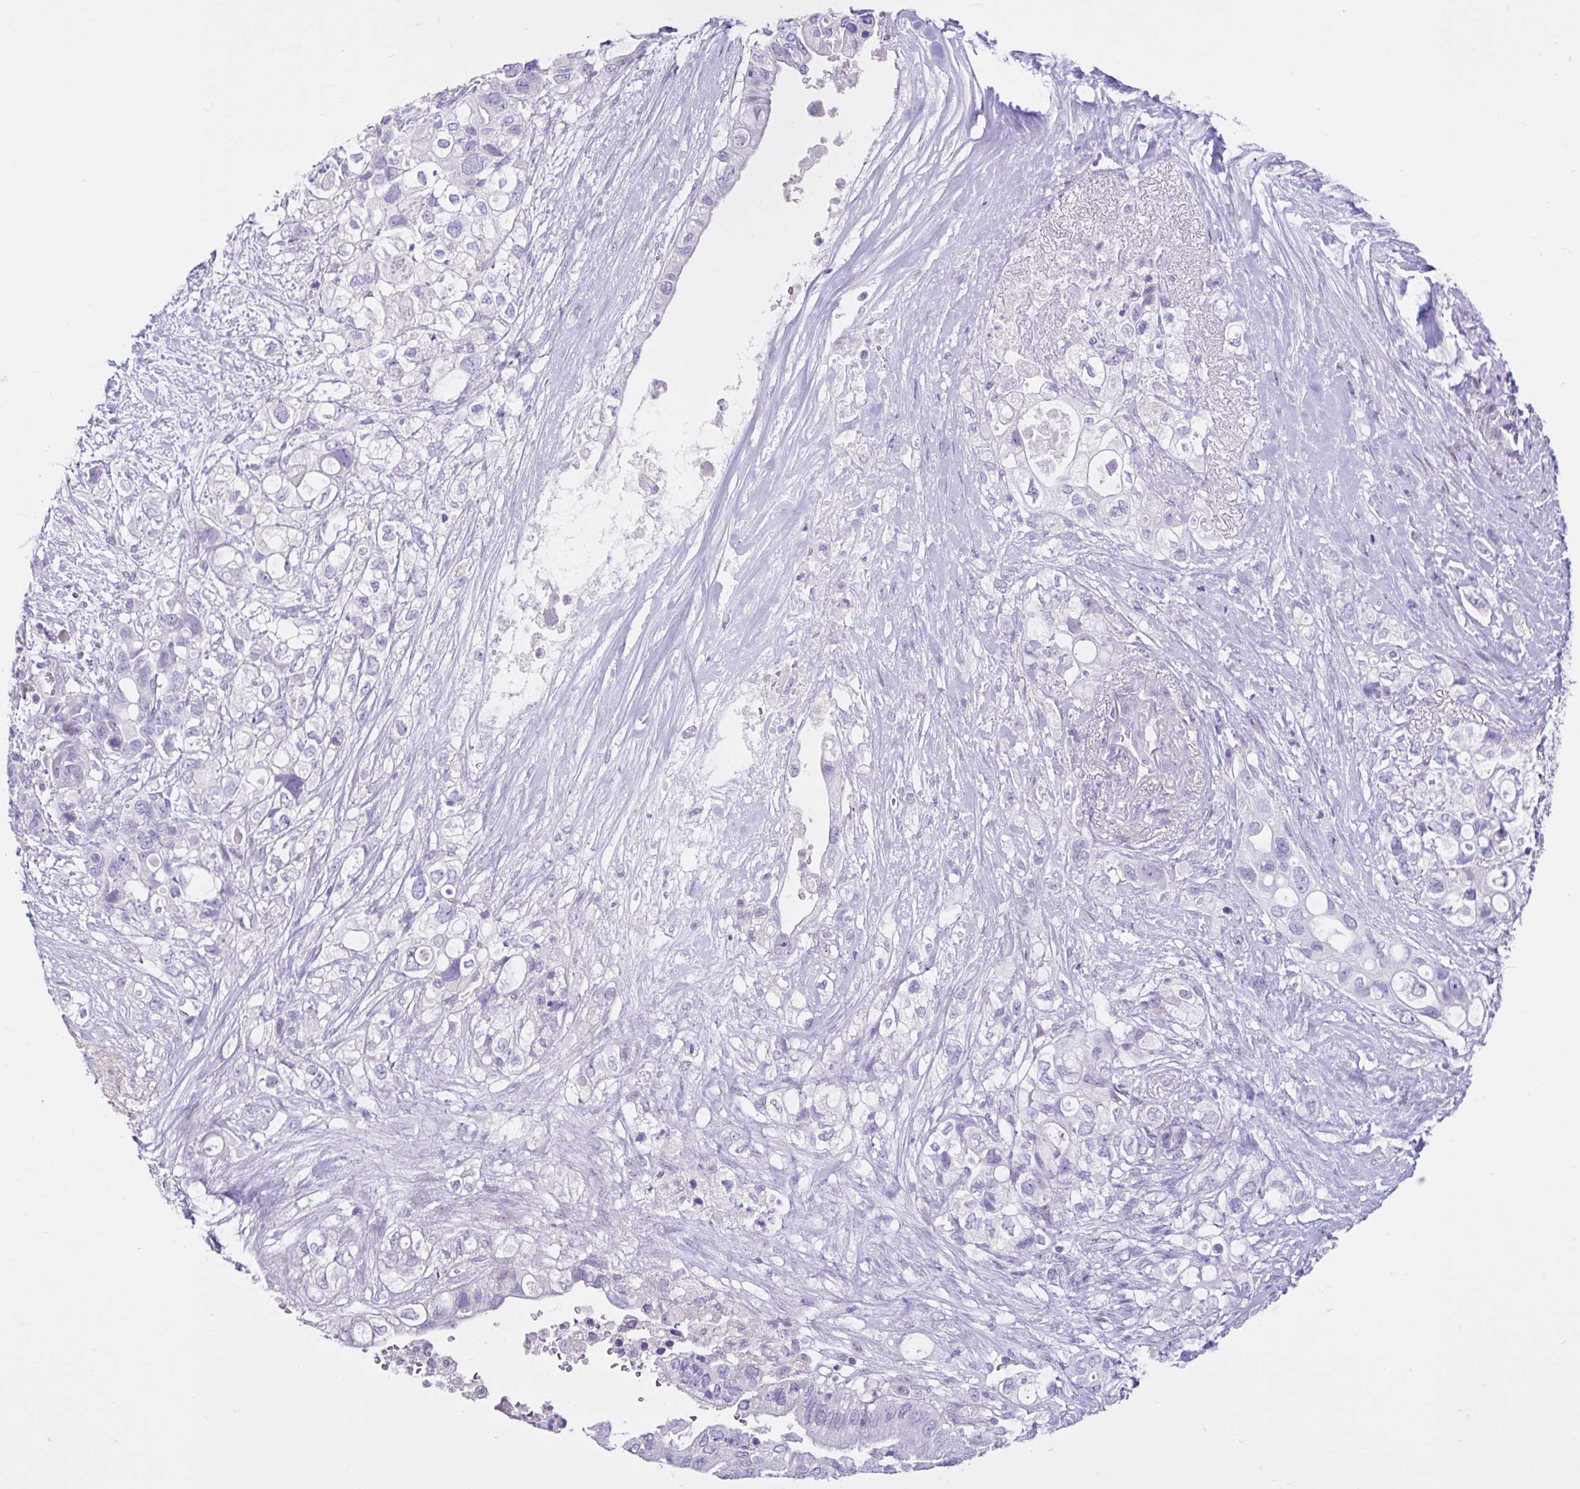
{"staining": {"intensity": "negative", "quantity": "none", "location": "none"}, "tissue": "pancreatic cancer", "cell_type": "Tumor cells", "image_type": "cancer", "snomed": [{"axis": "morphology", "description": "Adenocarcinoma, NOS"}, {"axis": "topography", "description": "Pancreas"}], "caption": "Immunohistochemical staining of human adenocarcinoma (pancreatic) exhibits no significant staining in tumor cells.", "gene": "NHLH2", "patient": {"sex": "female", "age": 72}}